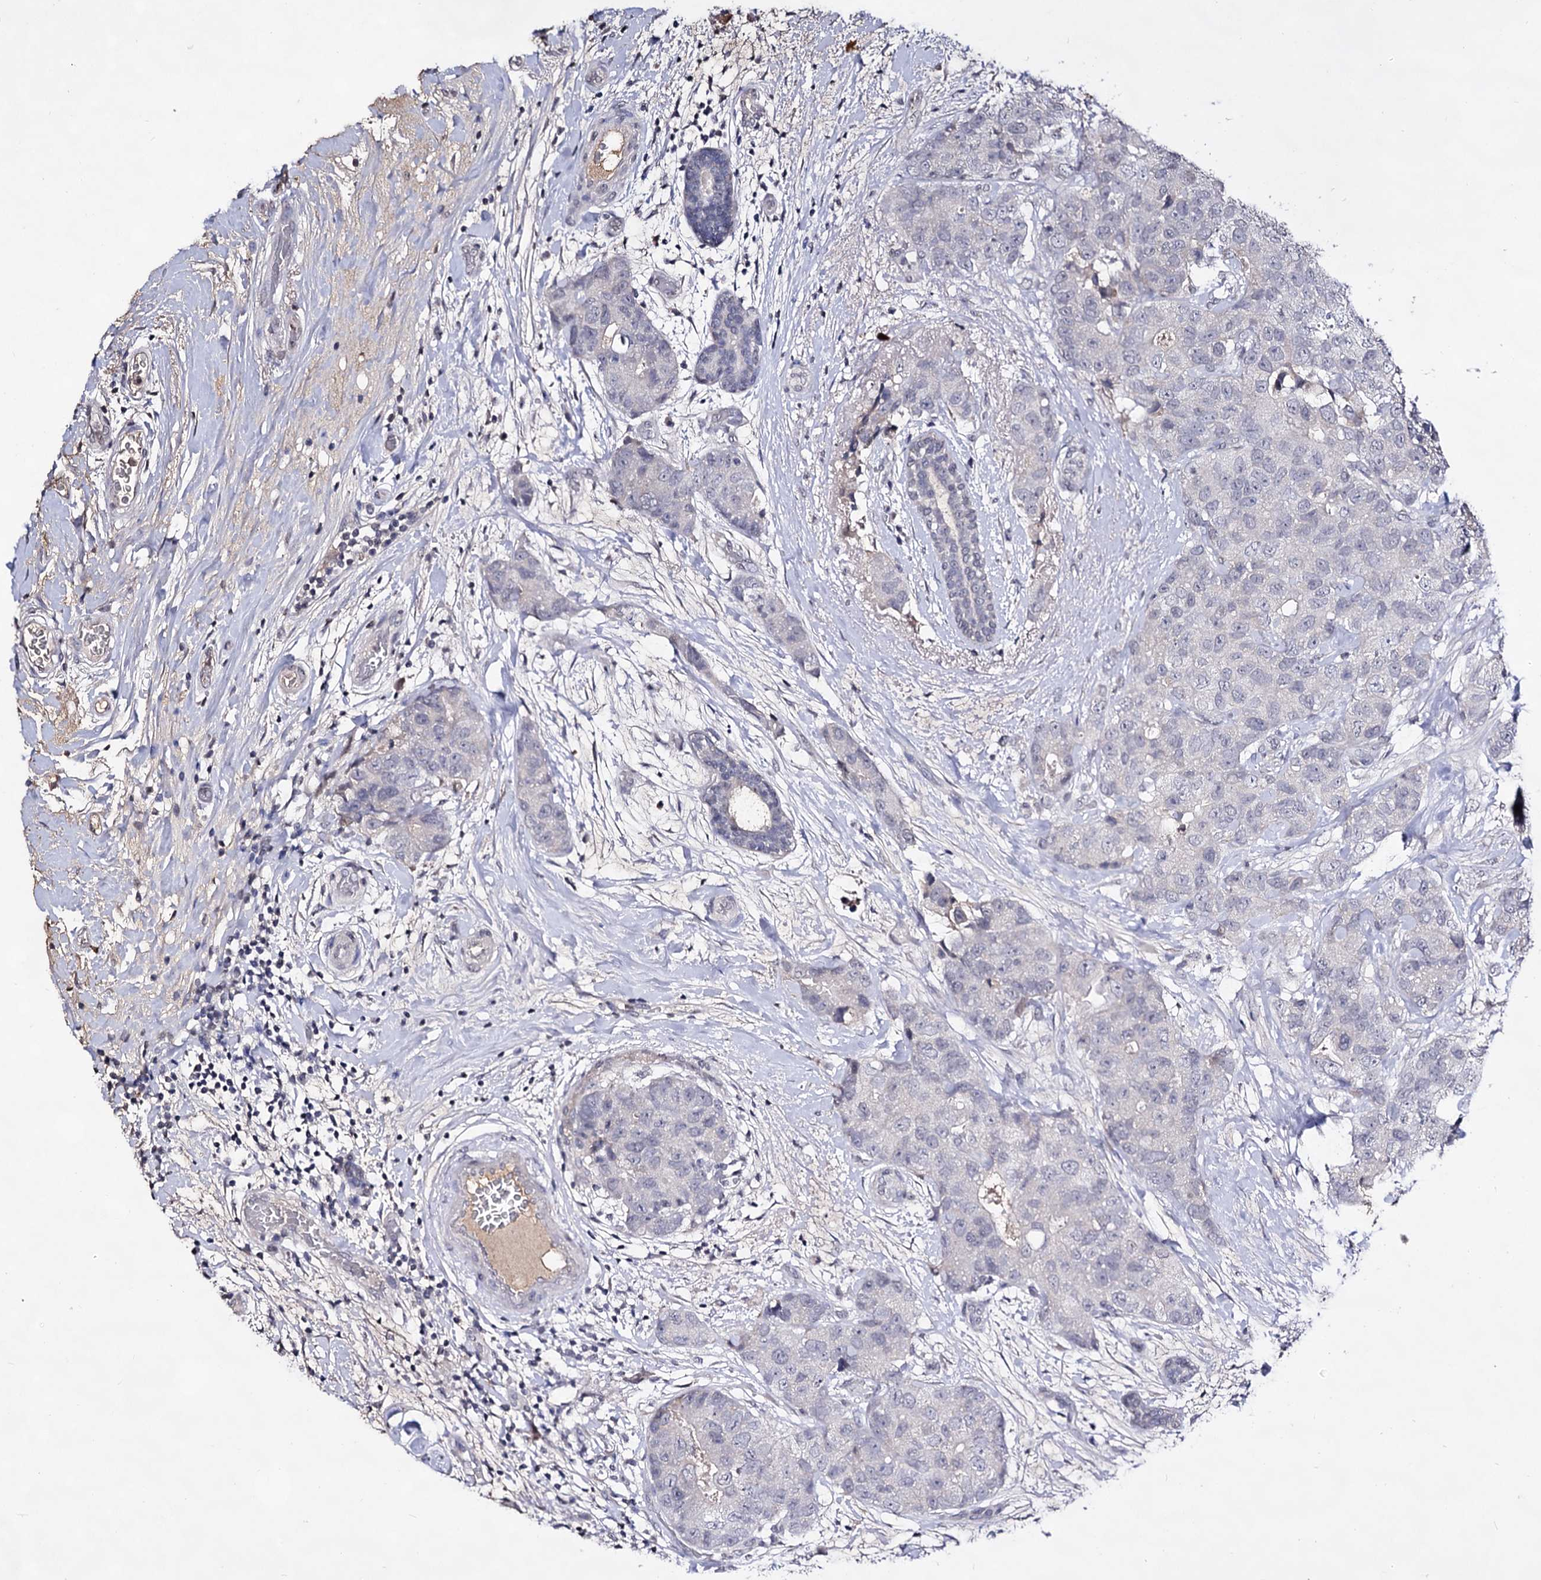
{"staining": {"intensity": "negative", "quantity": "none", "location": "none"}, "tissue": "breast cancer", "cell_type": "Tumor cells", "image_type": "cancer", "snomed": [{"axis": "morphology", "description": "Duct carcinoma"}, {"axis": "topography", "description": "Breast"}], "caption": "Immunohistochemistry (IHC) histopathology image of breast infiltrating ductal carcinoma stained for a protein (brown), which shows no expression in tumor cells.", "gene": "PLIN1", "patient": {"sex": "female", "age": 62}}